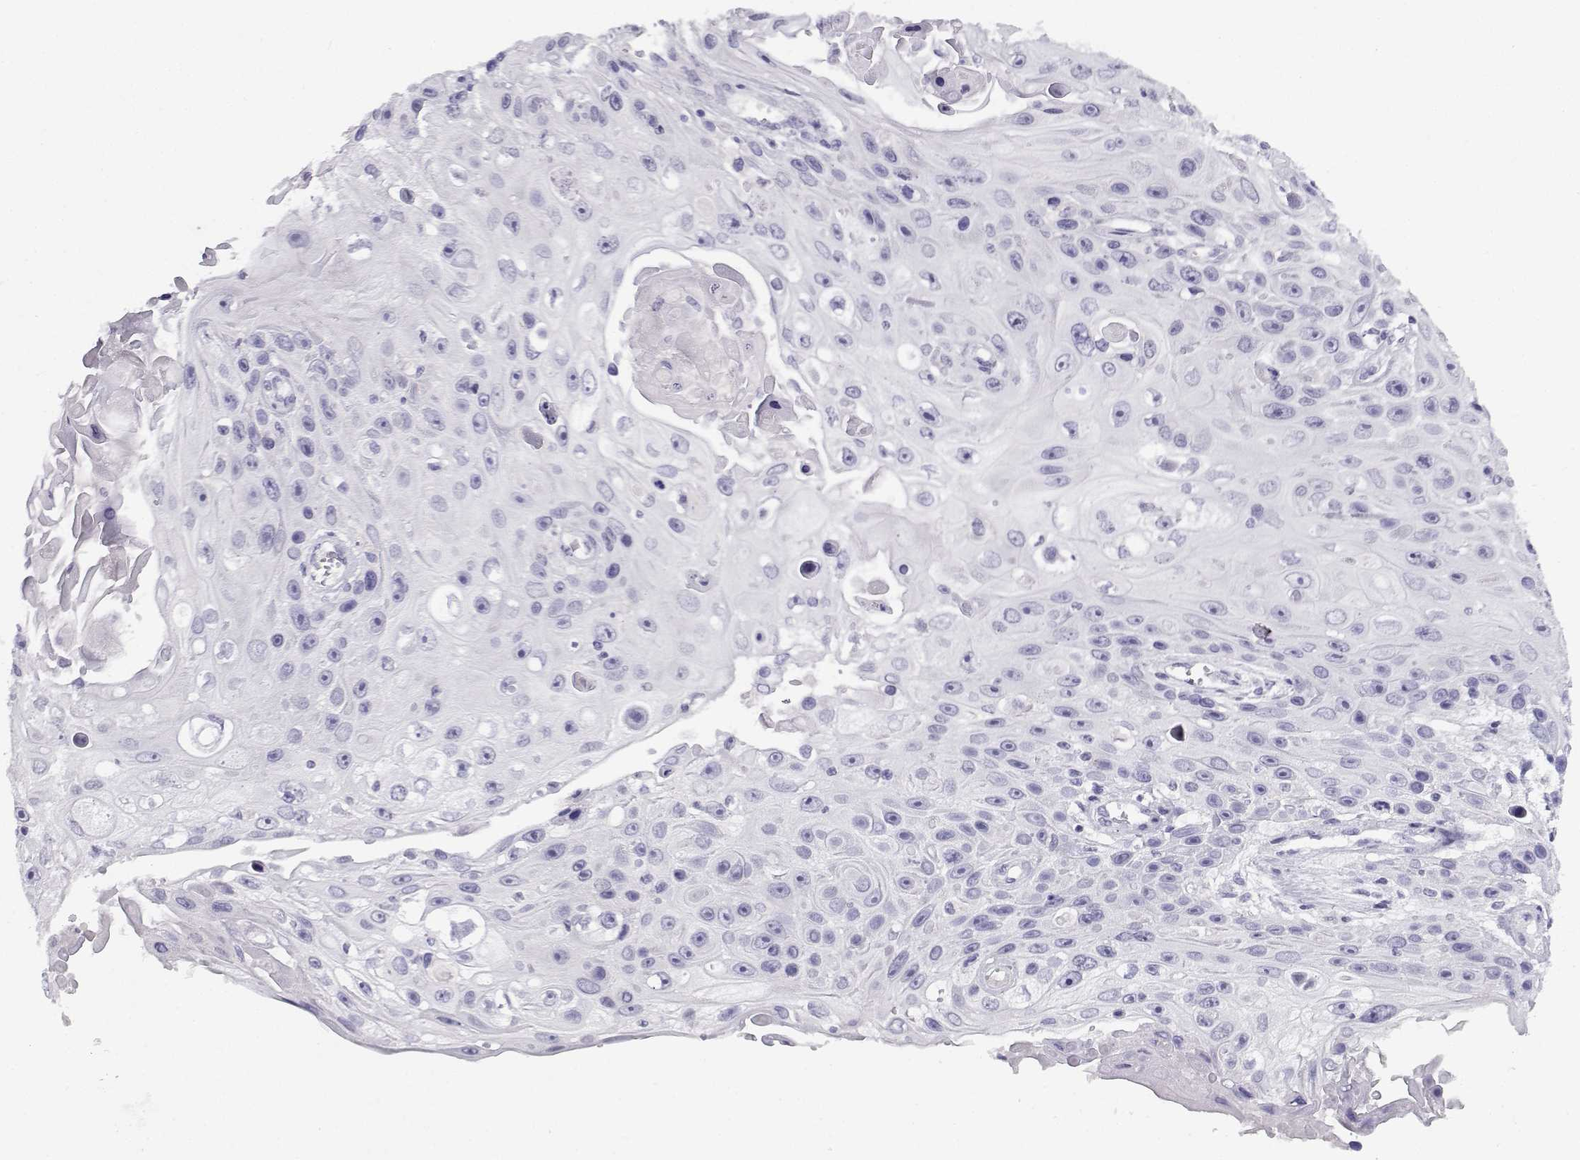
{"staining": {"intensity": "negative", "quantity": "none", "location": "none"}, "tissue": "skin cancer", "cell_type": "Tumor cells", "image_type": "cancer", "snomed": [{"axis": "morphology", "description": "Squamous cell carcinoma, NOS"}, {"axis": "topography", "description": "Skin"}], "caption": "An image of squamous cell carcinoma (skin) stained for a protein exhibits no brown staining in tumor cells.", "gene": "FAM166A", "patient": {"sex": "male", "age": 82}}